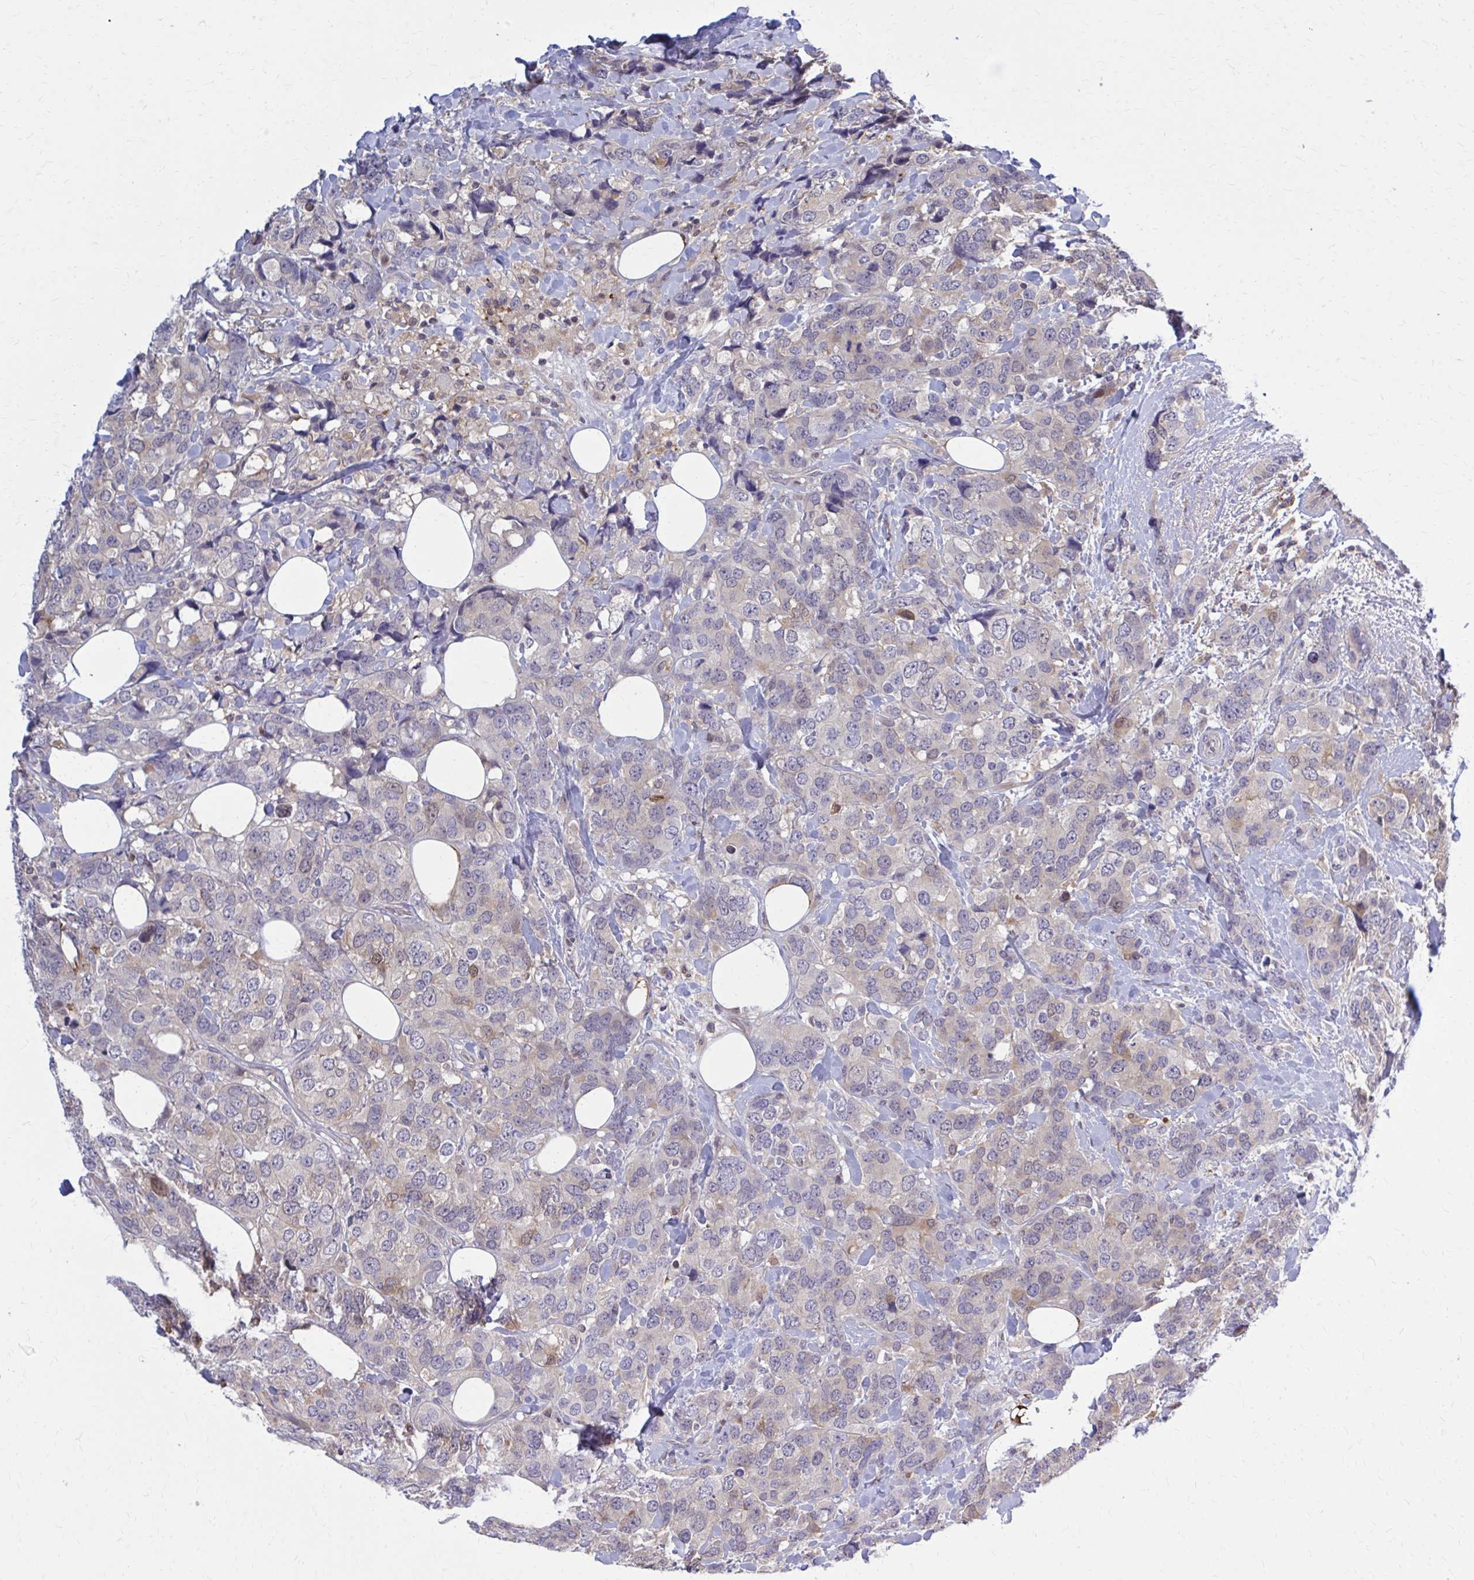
{"staining": {"intensity": "weak", "quantity": "<25%", "location": "cytoplasmic/membranous"}, "tissue": "breast cancer", "cell_type": "Tumor cells", "image_type": "cancer", "snomed": [{"axis": "morphology", "description": "Lobular carcinoma"}, {"axis": "topography", "description": "Breast"}], "caption": "Tumor cells are negative for protein expression in human lobular carcinoma (breast).", "gene": "DBI", "patient": {"sex": "female", "age": 59}}